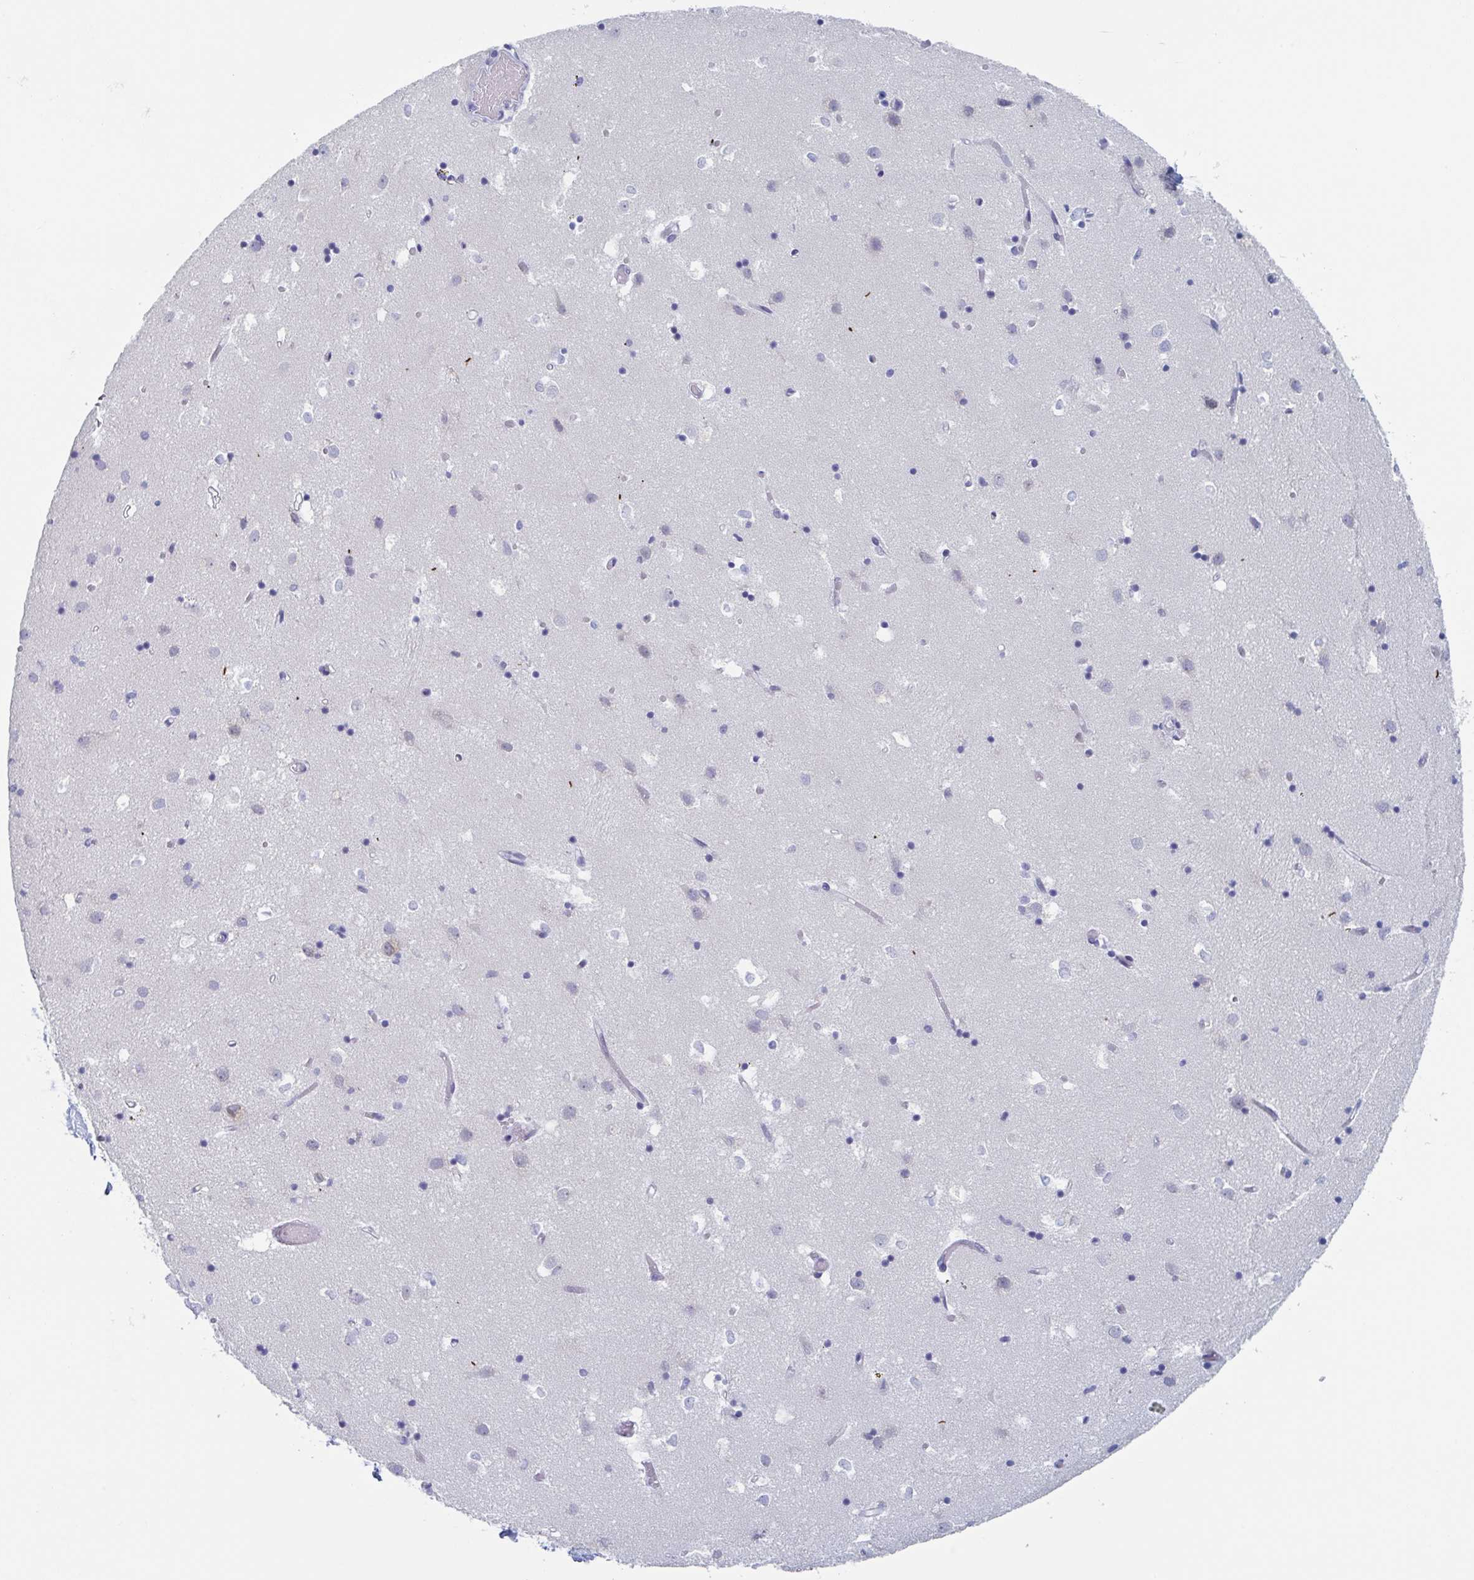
{"staining": {"intensity": "negative", "quantity": "none", "location": "none"}, "tissue": "caudate", "cell_type": "Glial cells", "image_type": "normal", "snomed": [{"axis": "morphology", "description": "Normal tissue, NOS"}, {"axis": "topography", "description": "Lateral ventricle wall"}], "caption": "DAB (3,3'-diaminobenzidine) immunohistochemical staining of benign human caudate reveals no significant positivity in glial cells.", "gene": "NT5C3B", "patient": {"sex": "male", "age": 70}}